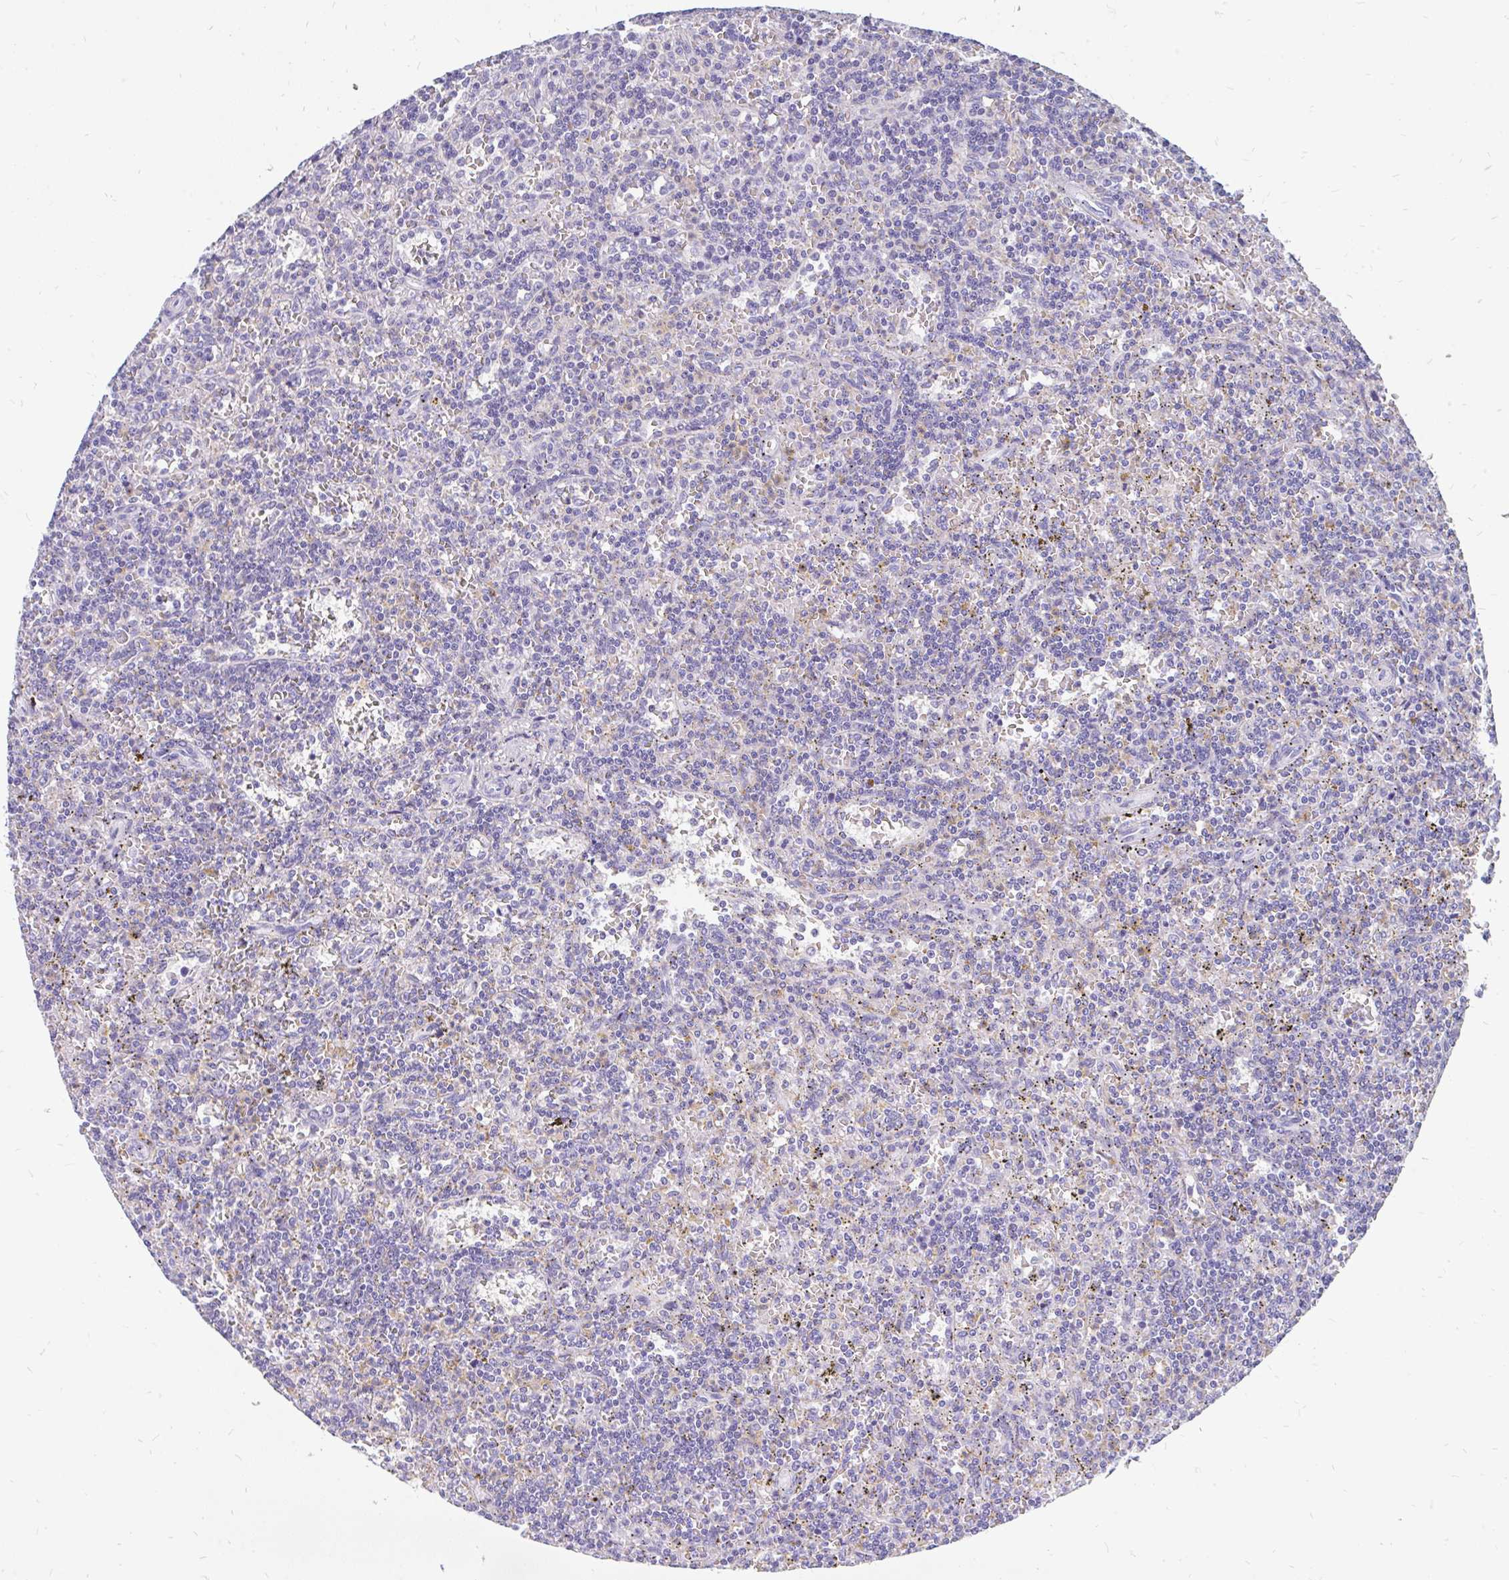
{"staining": {"intensity": "negative", "quantity": "none", "location": "none"}, "tissue": "lymphoma", "cell_type": "Tumor cells", "image_type": "cancer", "snomed": [{"axis": "morphology", "description": "Malignant lymphoma, non-Hodgkin's type, Low grade"}, {"axis": "topography", "description": "Spleen"}], "caption": "A high-resolution histopathology image shows IHC staining of lymphoma, which reveals no significant positivity in tumor cells.", "gene": "INTS5", "patient": {"sex": "male", "age": 73}}